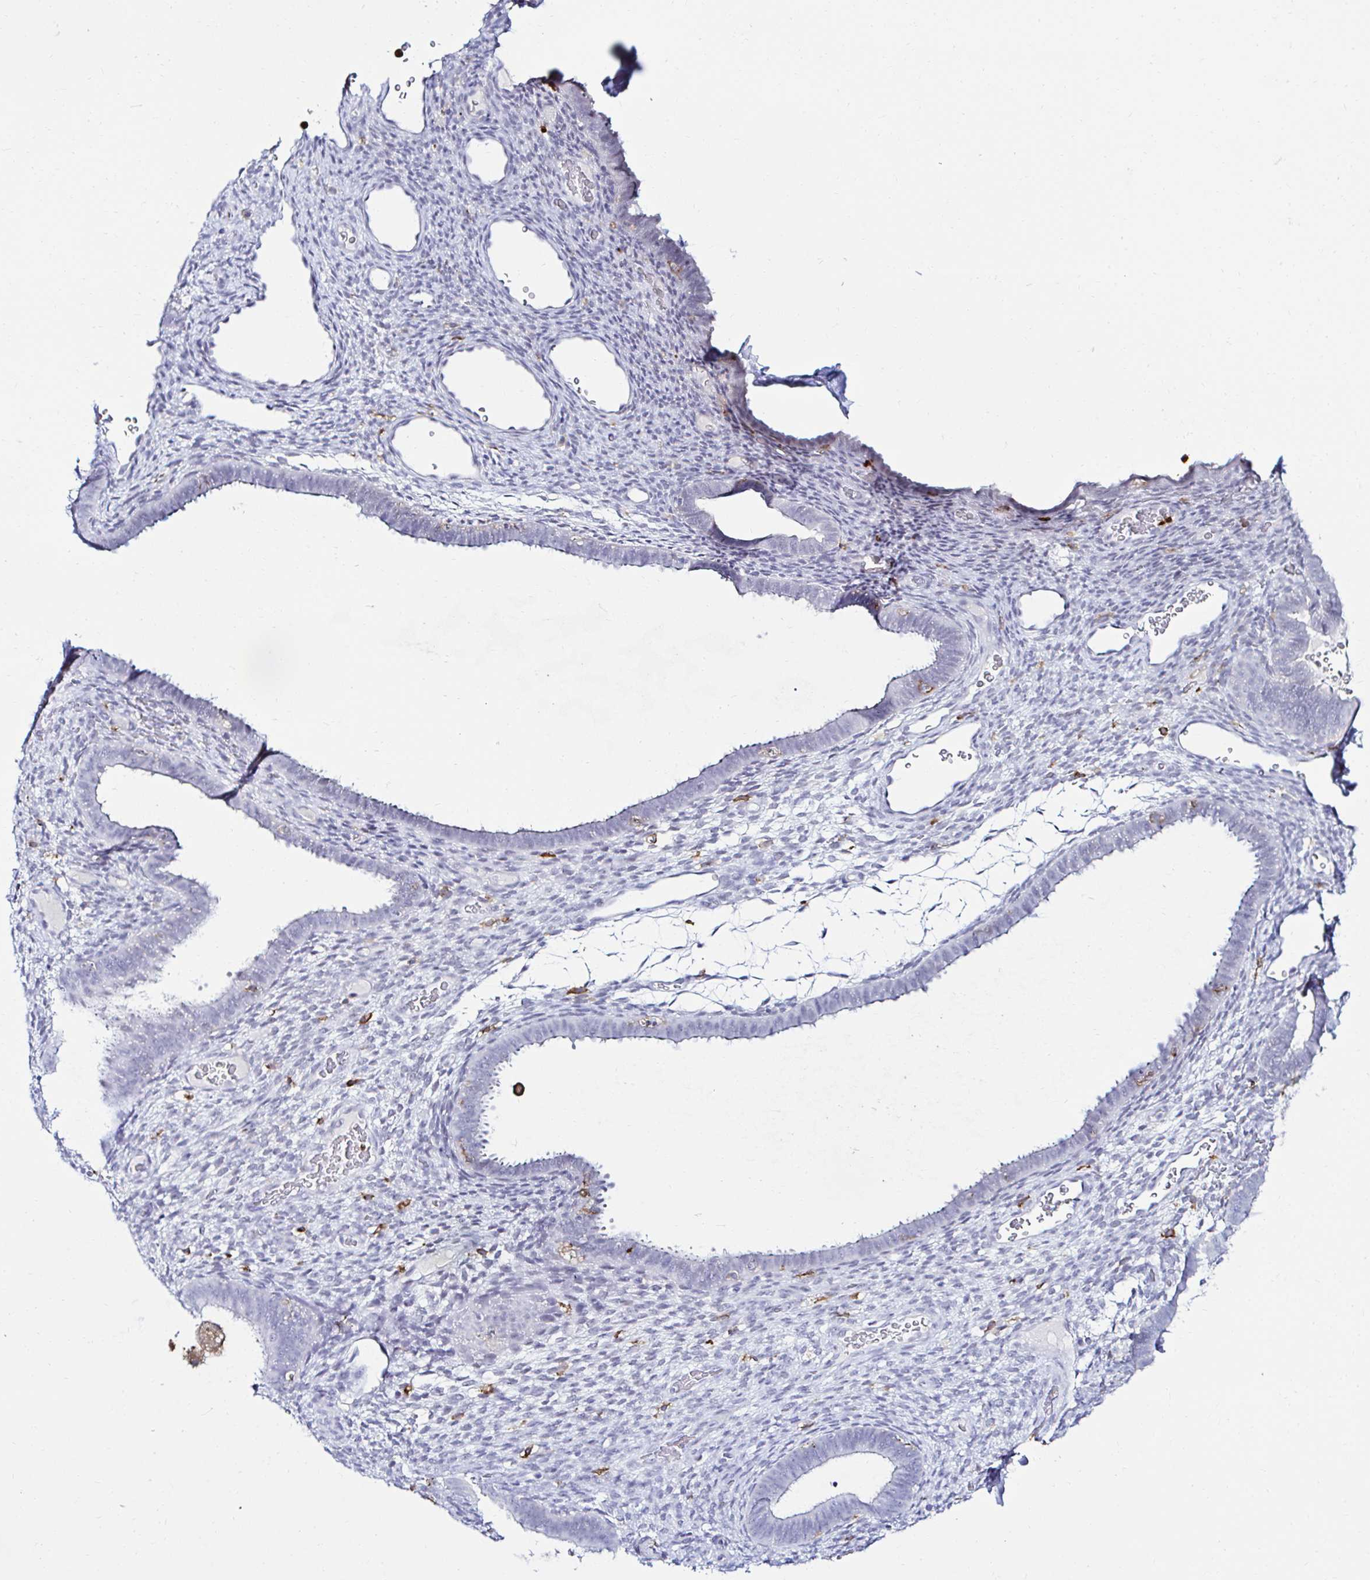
{"staining": {"intensity": "negative", "quantity": "none", "location": "none"}, "tissue": "endometrium", "cell_type": "Cells in endometrial stroma", "image_type": "normal", "snomed": [{"axis": "morphology", "description": "Normal tissue, NOS"}, {"axis": "topography", "description": "Endometrium"}], "caption": "This is a micrograph of IHC staining of unremarkable endometrium, which shows no expression in cells in endometrial stroma.", "gene": "CYBB", "patient": {"sex": "female", "age": 34}}